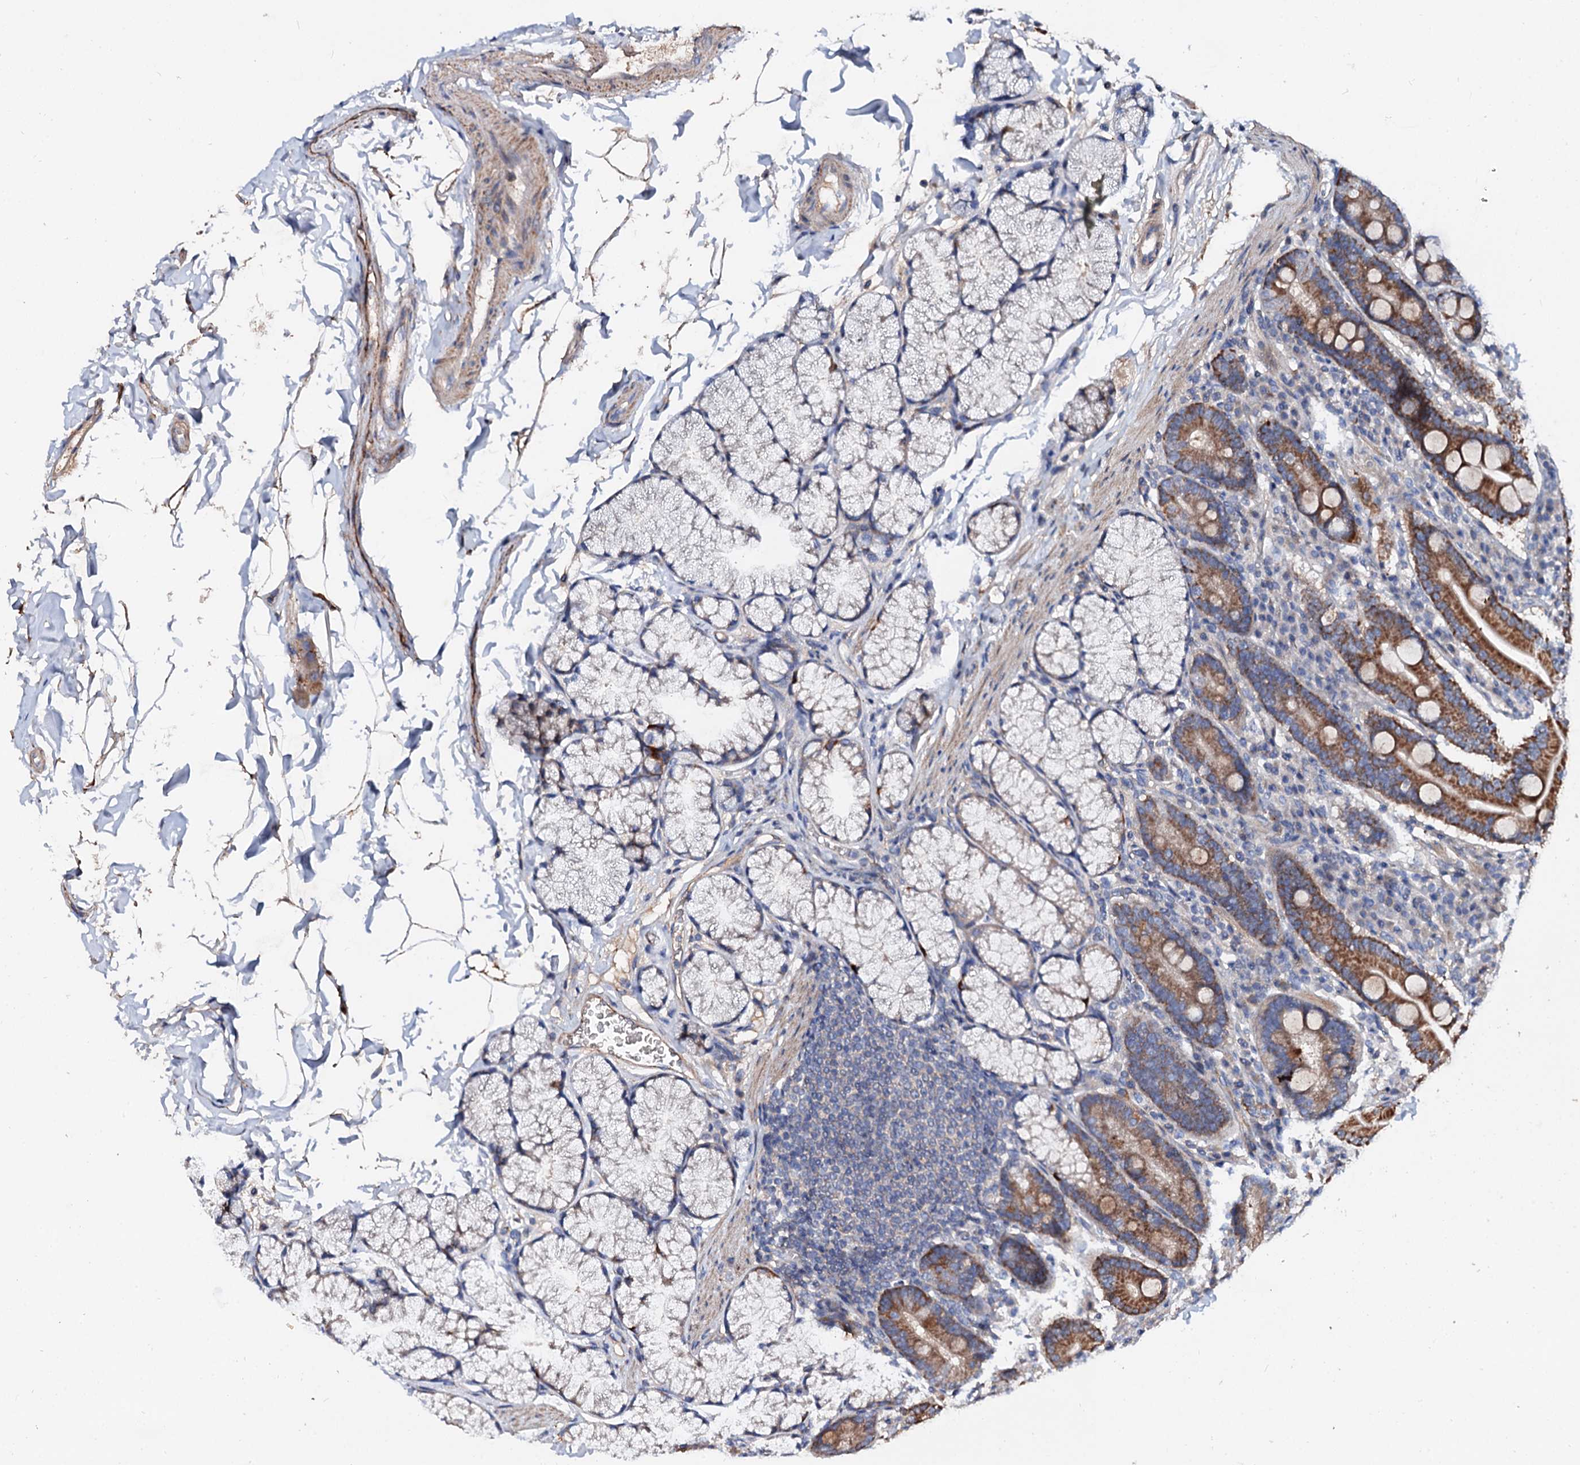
{"staining": {"intensity": "strong", "quantity": ">75%", "location": "cytoplasmic/membranous"}, "tissue": "duodenum", "cell_type": "Glandular cells", "image_type": "normal", "snomed": [{"axis": "morphology", "description": "Normal tissue, NOS"}, {"axis": "topography", "description": "Duodenum"}], "caption": "Immunohistochemistry image of normal duodenum stained for a protein (brown), which exhibits high levels of strong cytoplasmic/membranous expression in about >75% of glandular cells.", "gene": "FIBIN", "patient": {"sex": "male", "age": 35}}